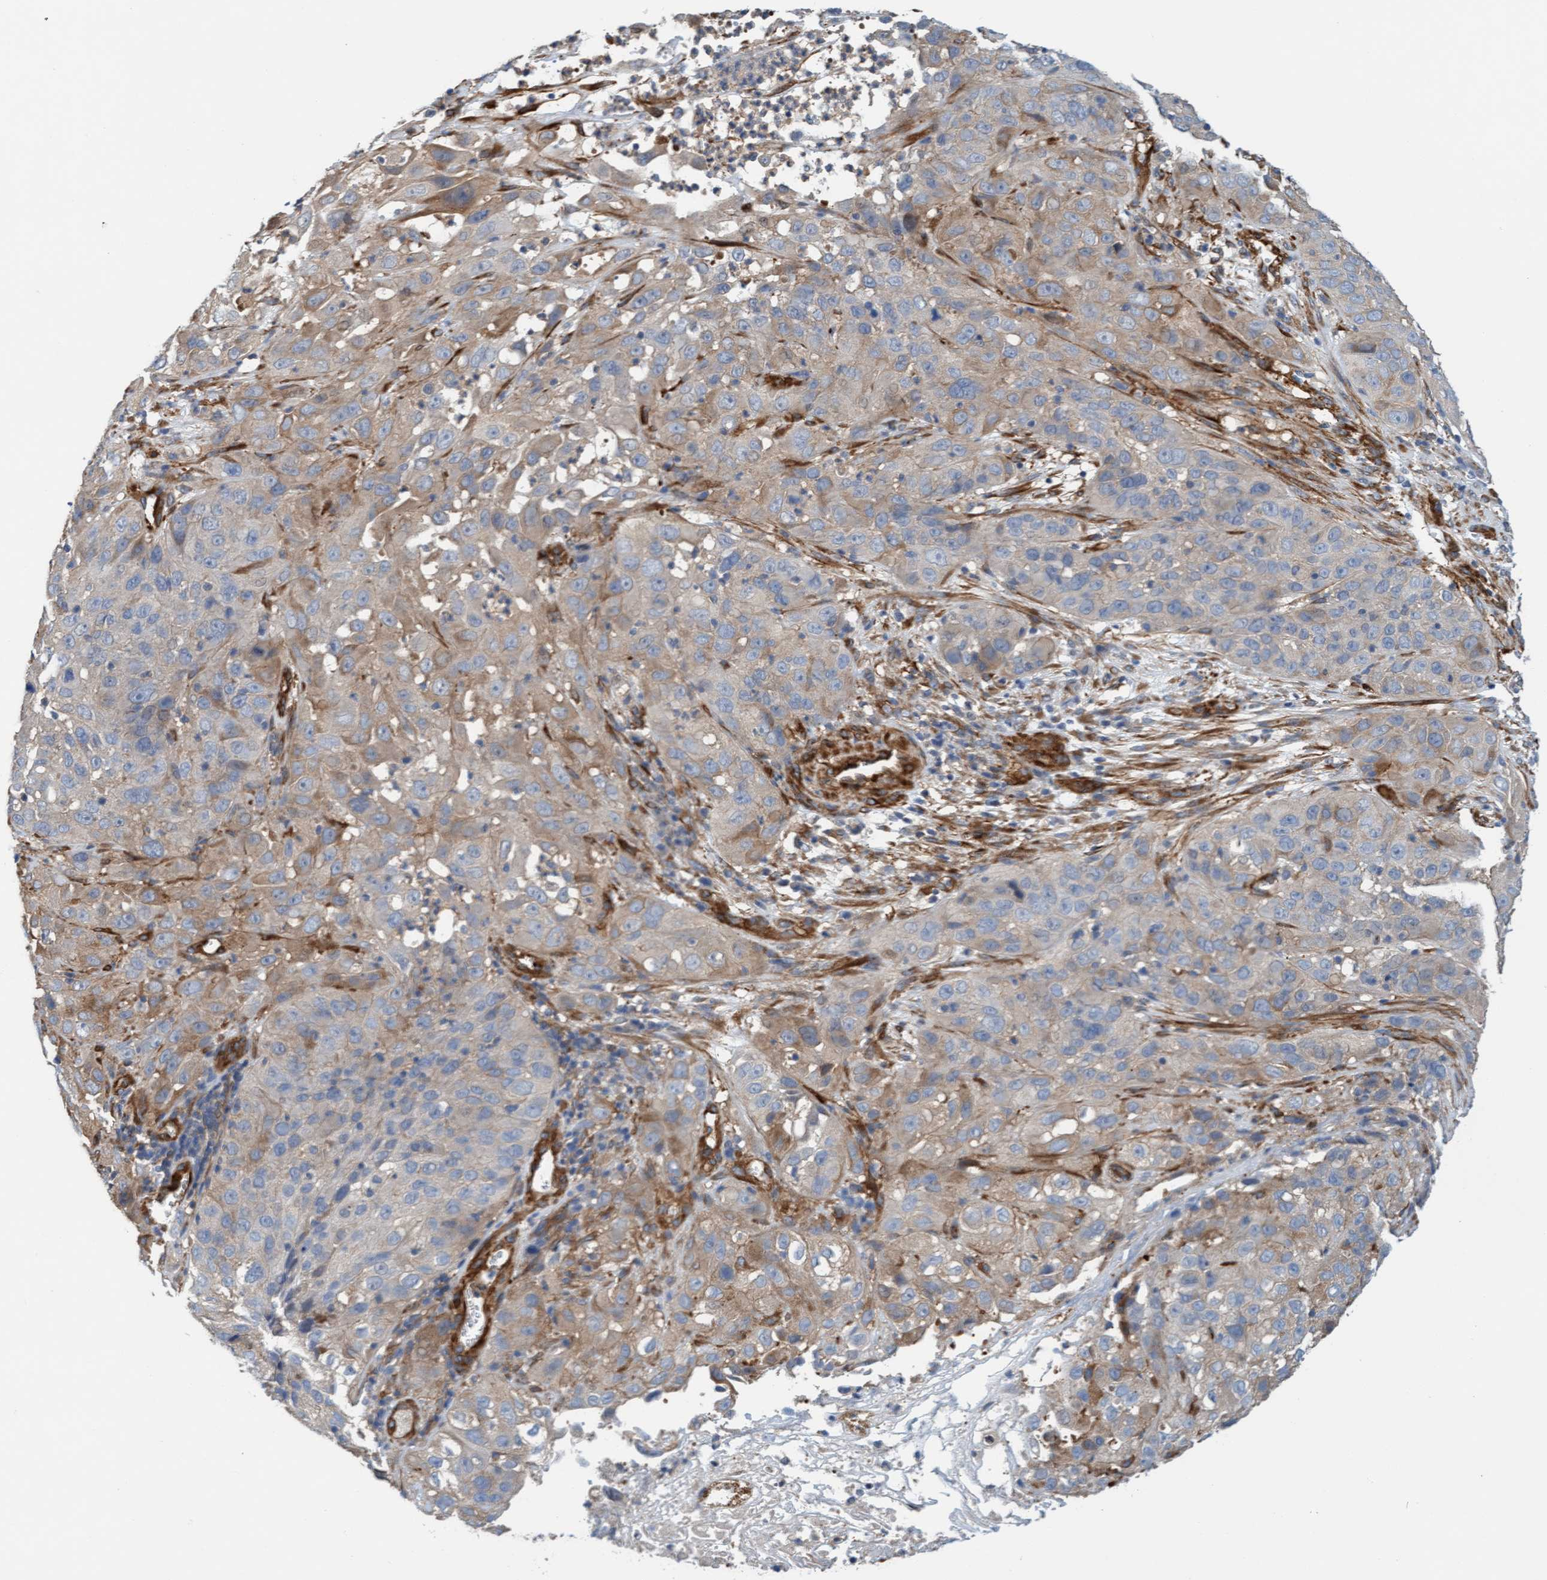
{"staining": {"intensity": "weak", "quantity": "25%-75%", "location": "cytoplasmic/membranous"}, "tissue": "cervical cancer", "cell_type": "Tumor cells", "image_type": "cancer", "snomed": [{"axis": "morphology", "description": "Squamous cell carcinoma, NOS"}, {"axis": "topography", "description": "Cervix"}], "caption": "Immunohistochemical staining of human cervical cancer exhibits low levels of weak cytoplasmic/membranous expression in approximately 25%-75% of tumor cells.", "gene": "FMNL3", "patient": {"sex": "female", "age": 32}}